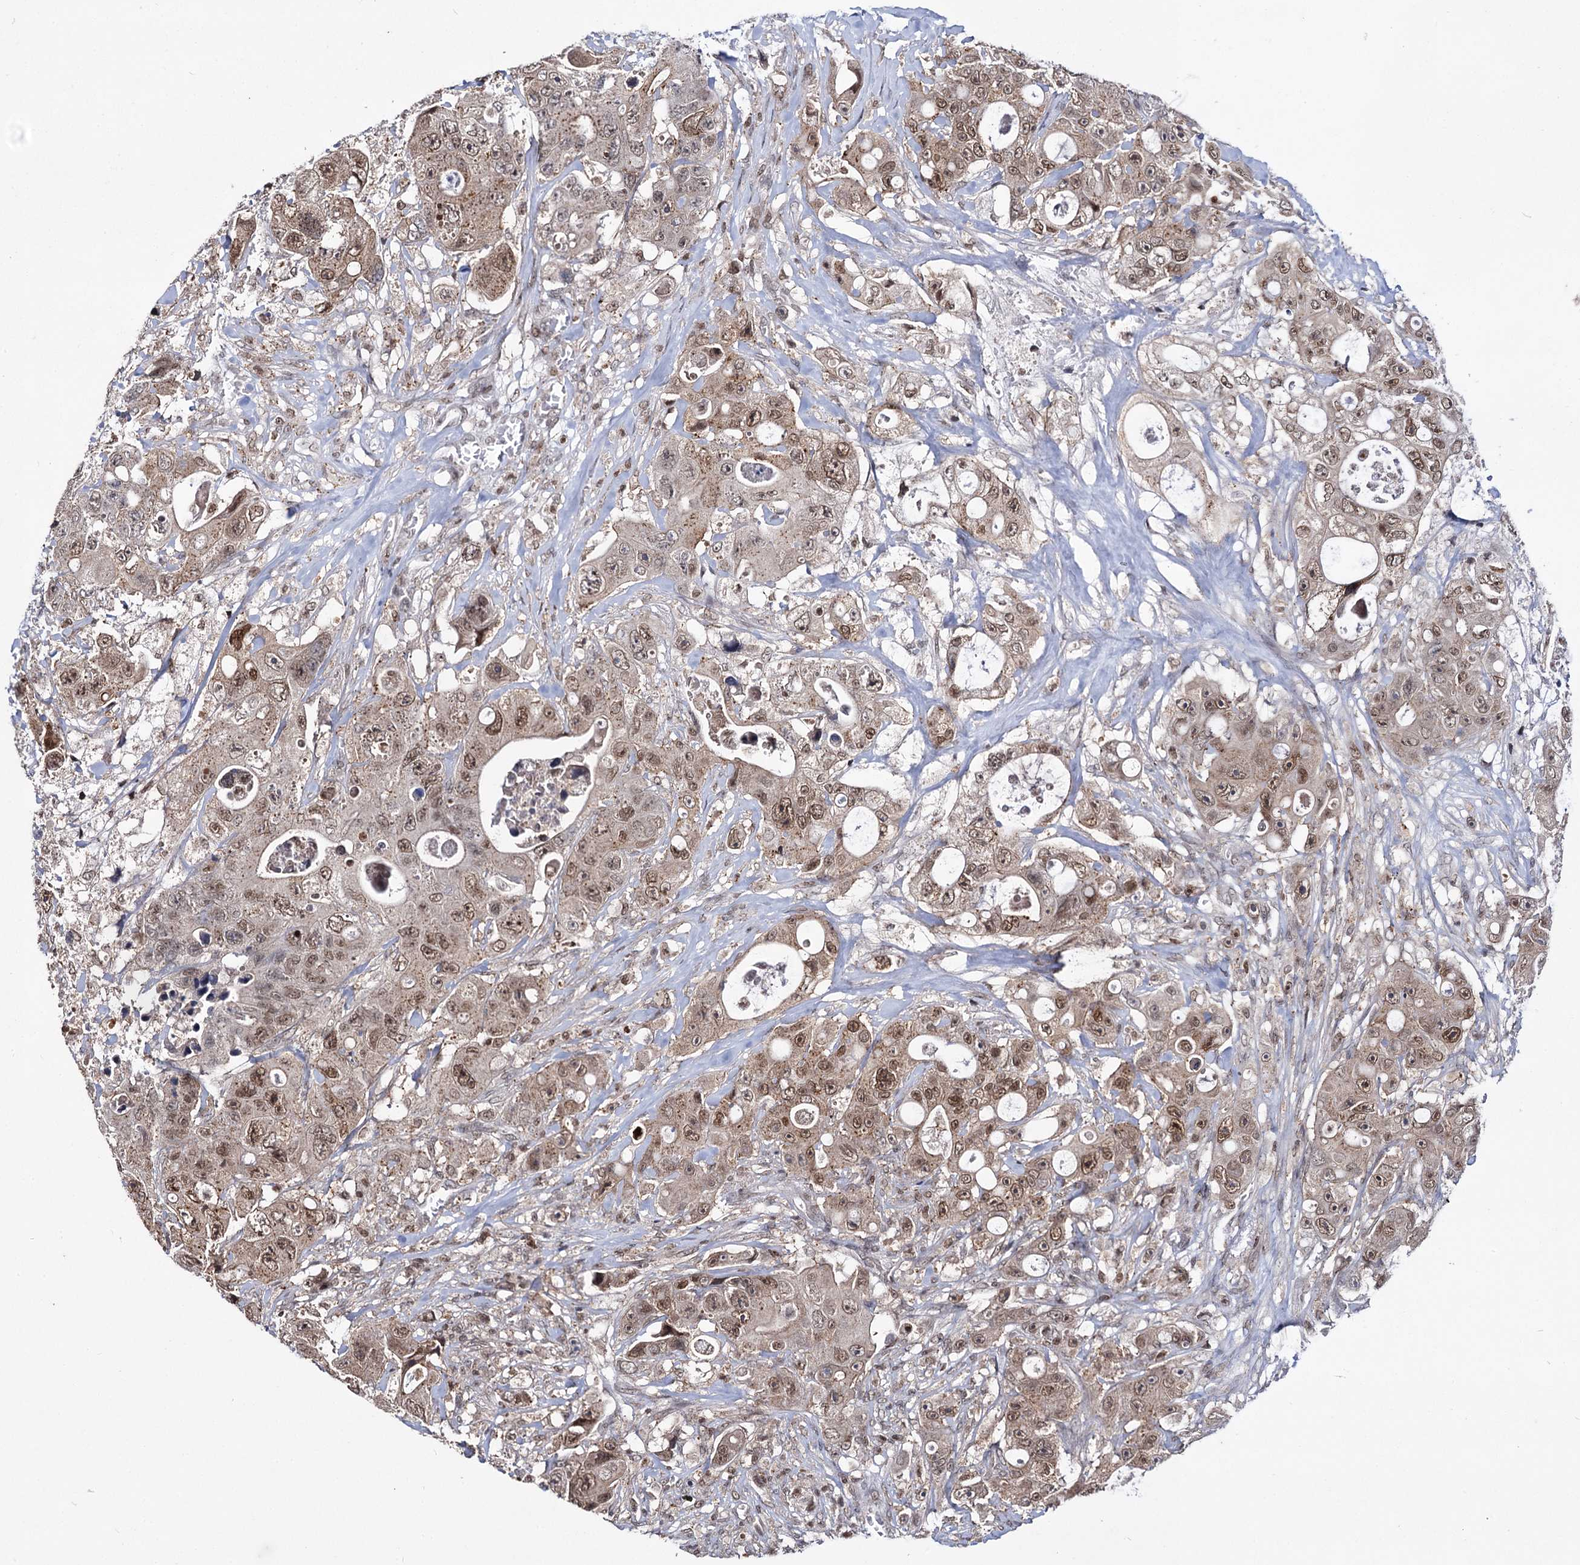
{"staining": {"intensity": "moderate", "quantity": ">75%", "location": "nuclear"}, "tissue": "colorectal cancer", "cell_type": "Tumor cells", "image_type": "cancer", "snomed": [{"axis": "morphology", "description": "Adenocarcinoma, NOS"}, {"axis": "topography", "description": "Colon"}], "caption": "IHC staining of colorectal adenocarcinoma, which displays medium levels of moderate nuclear positivity in approximately >75% of tumor cells indicating moderate nuclear protein positivity. The staining was performed using DAB (3,3'-diaminobenzidine) (brown) for protein detection and nuclei were counterstained in hematoxylin (blue).", "gene": "SMCHD1", "patient": {"sex": "female", "age": 46}}